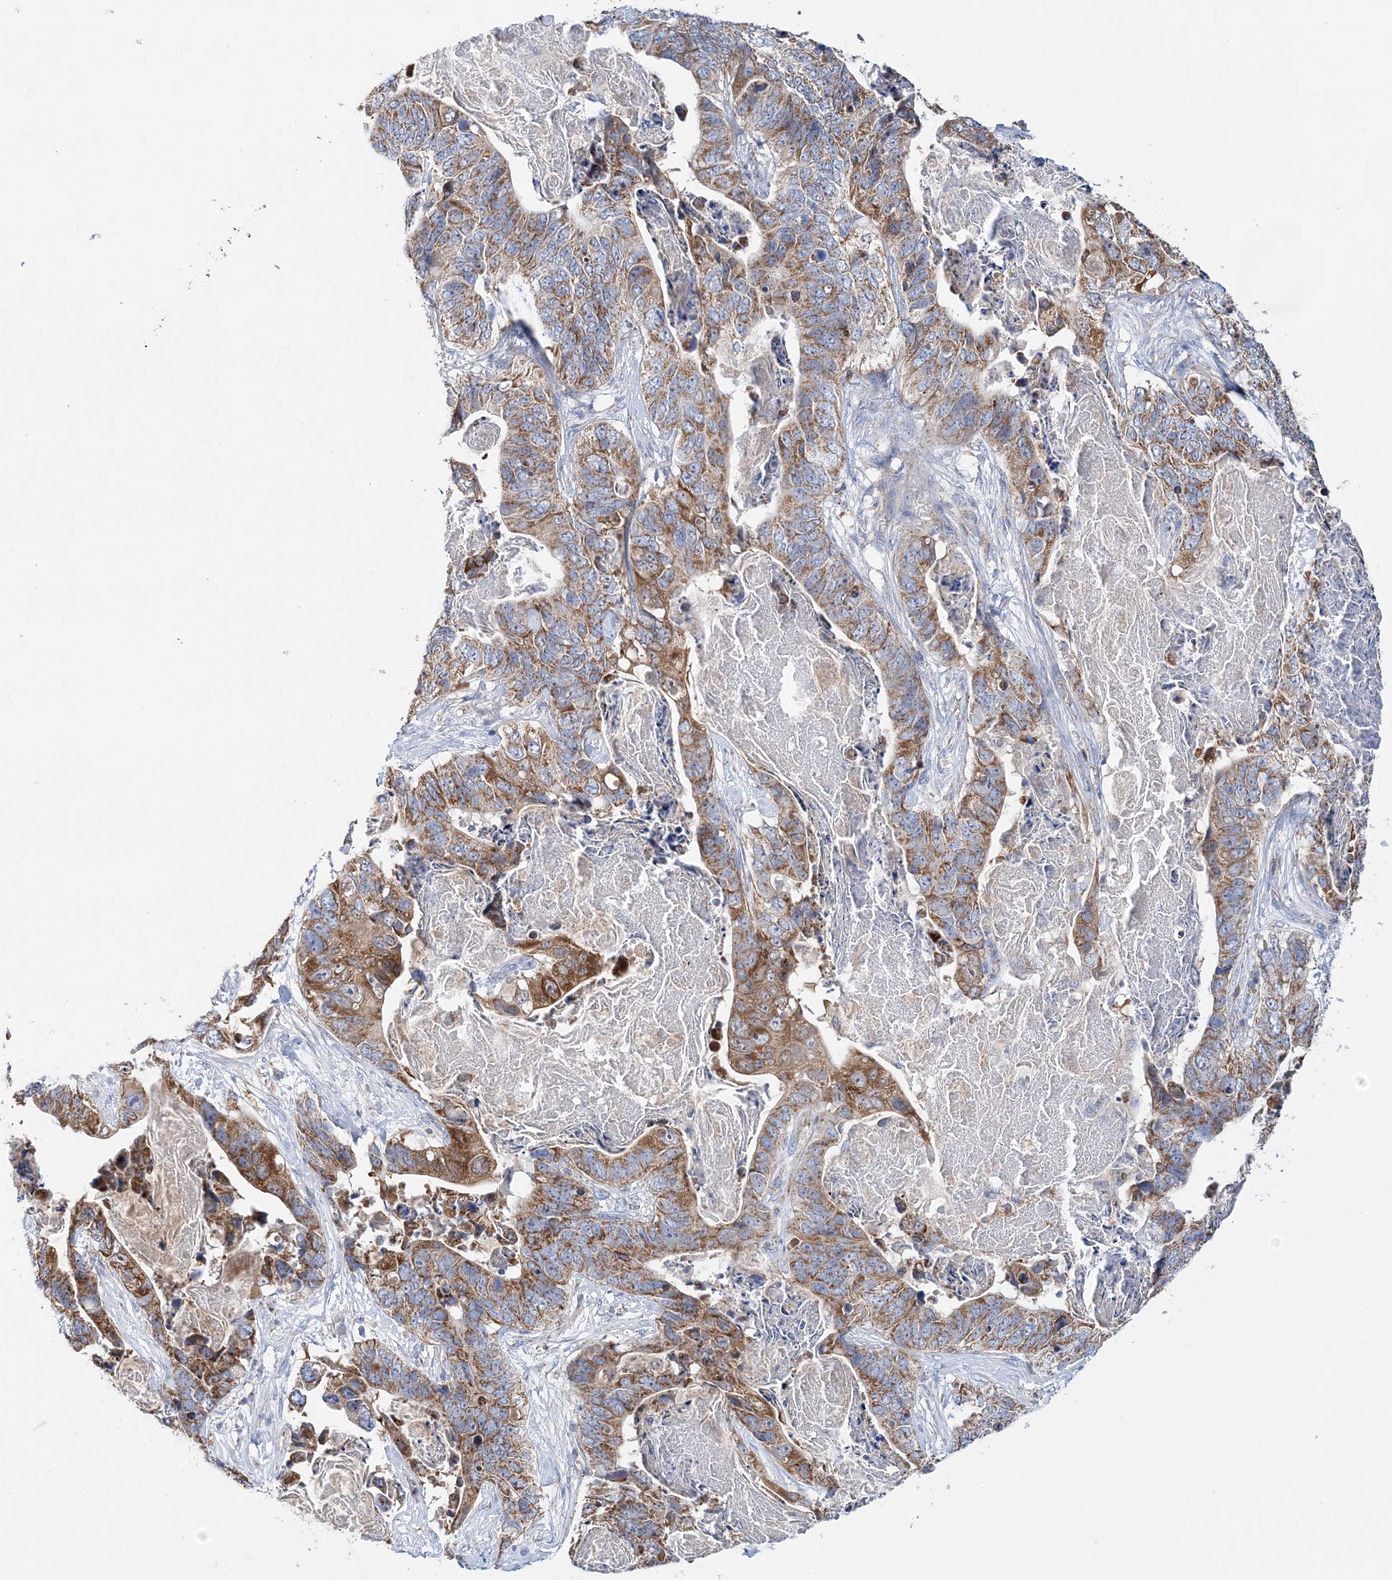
{"staining": {"intensity": "moderate", "quantity": ">75%", "location": "cytoplasmic/membranous"}, "tissue": "stomach cancer", "cell_type": "Tumor cells", "image_type": "cancer", "snomed": [{"axis": "morphology", "description": "Adenocarcinoma, NOS"}, {"axis": "topography", "description": "Stomach"}], "caption": "Immunohistochemical staining of human stomach cancer (adenocarcinoma) demonstrates medium levels of moderate cytoplasmic/membranous protein expression in approximately >75% of tumor cells. Using DAB (3,3'-diaminobenzidine) (brown) and hematoxylin (blue) stains, captured at high magnification using brightfield microscopy.", "gene": "TTC32", "patient": {"sex": "female", "age": 89}}